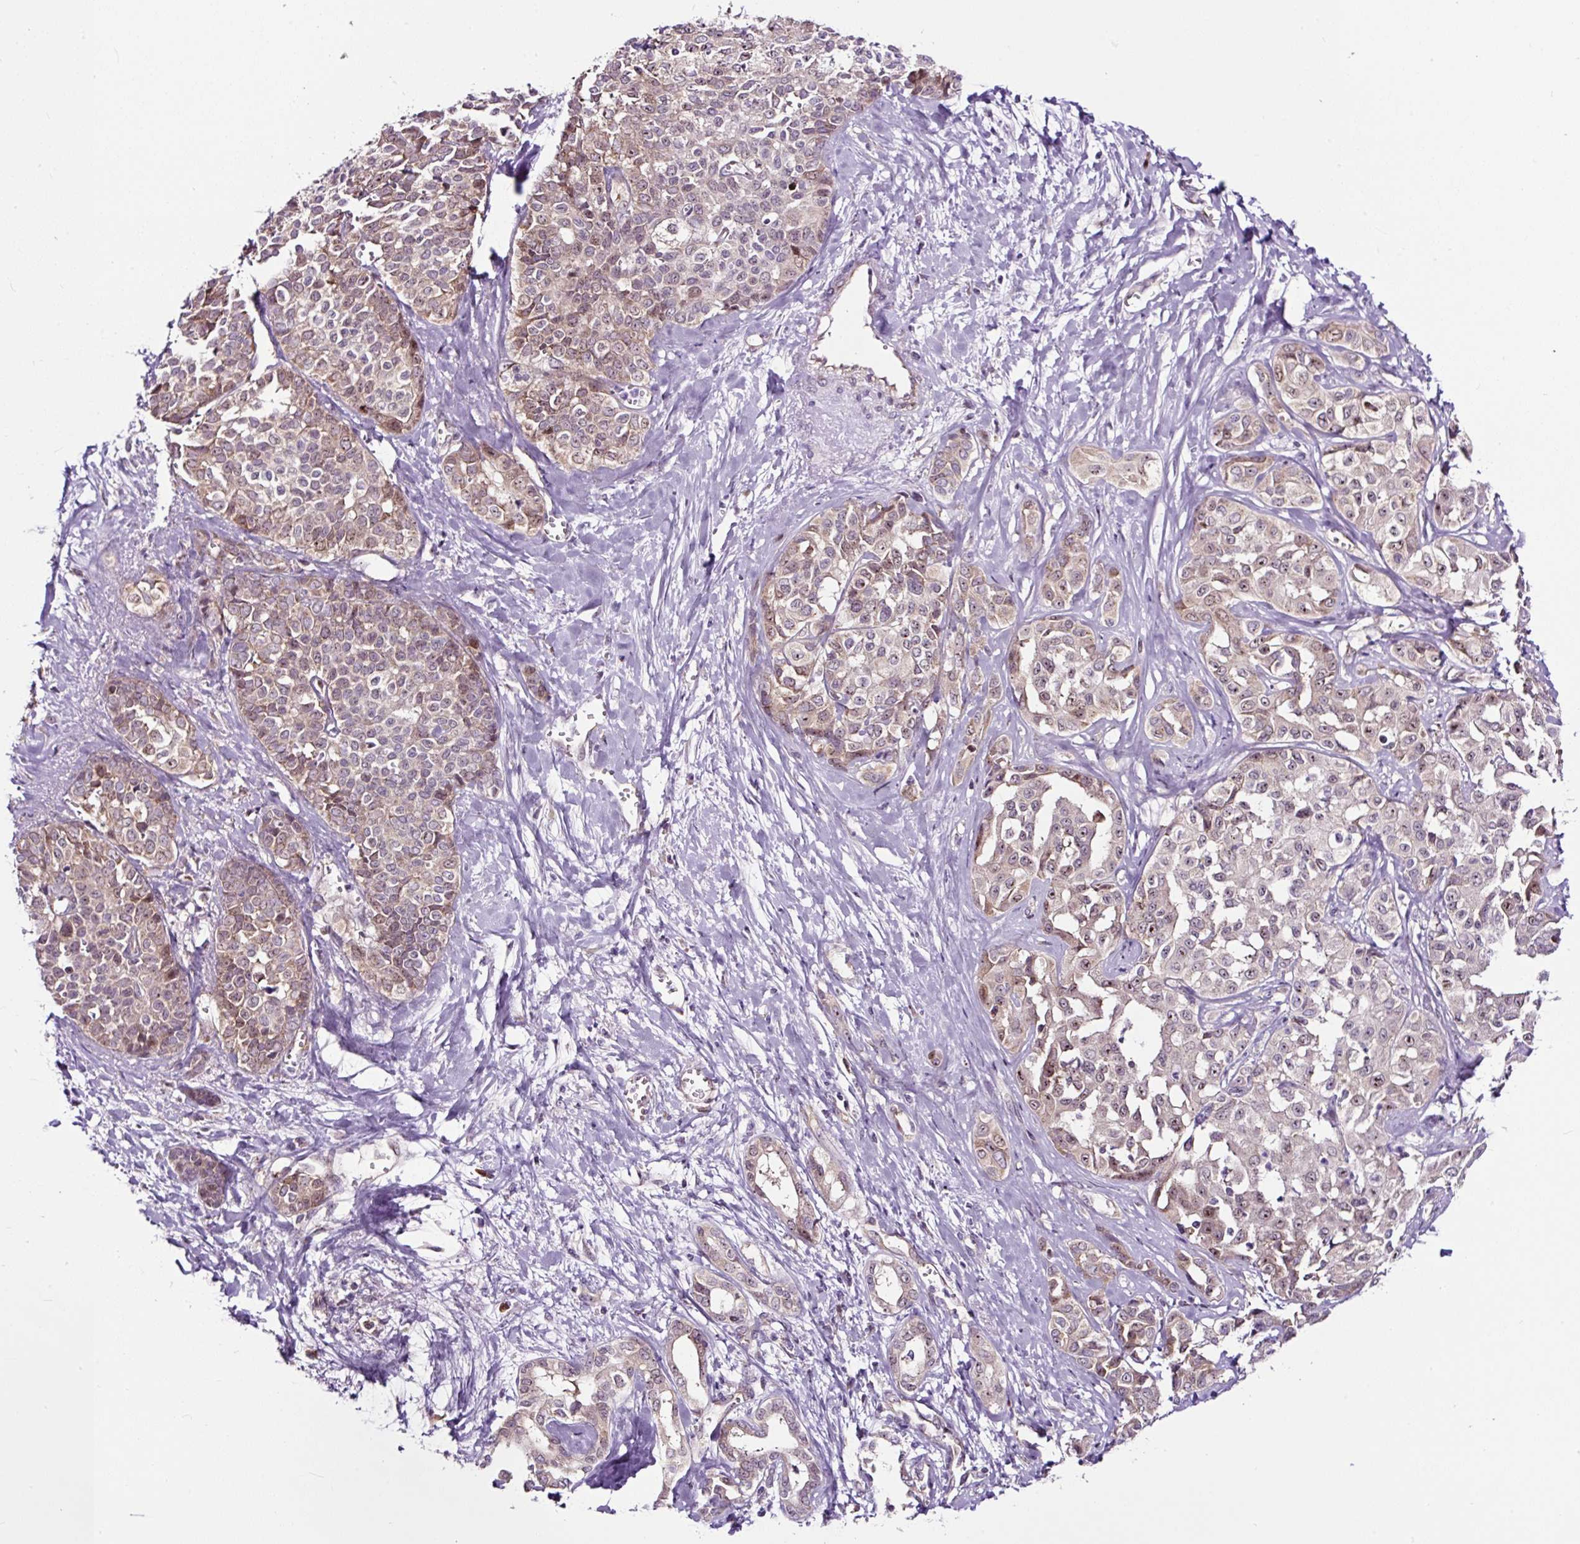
{"staining": {"intensity": "weak", "quantity": ">75%", "location": "cytoplasmic/membranous,nuclear"}, "tissue": "liver cancer", "cell_type": "Tumor cells", "image_type": "cancer", "snomed": [{"axis": "morphology", "description": "Cholangiocarcinoma"}, {"axis": "topography", "description": "Liver"}], "caption": "Protein expression analysis of human liver cancer (cholangiocarcinoma) reveals weak cytoplasmic/membranous and nuclear staining in approximately >75% of tumor cells. The staining was performed using DAB (3,3'-diaminobenzidine) to visualize the protein expression in brown, while the nuclei were stained in blue with hematoxylin (Magnification: 20x).", "gene": "NOM1", "patient": {"sex": "female", "age": 77}}